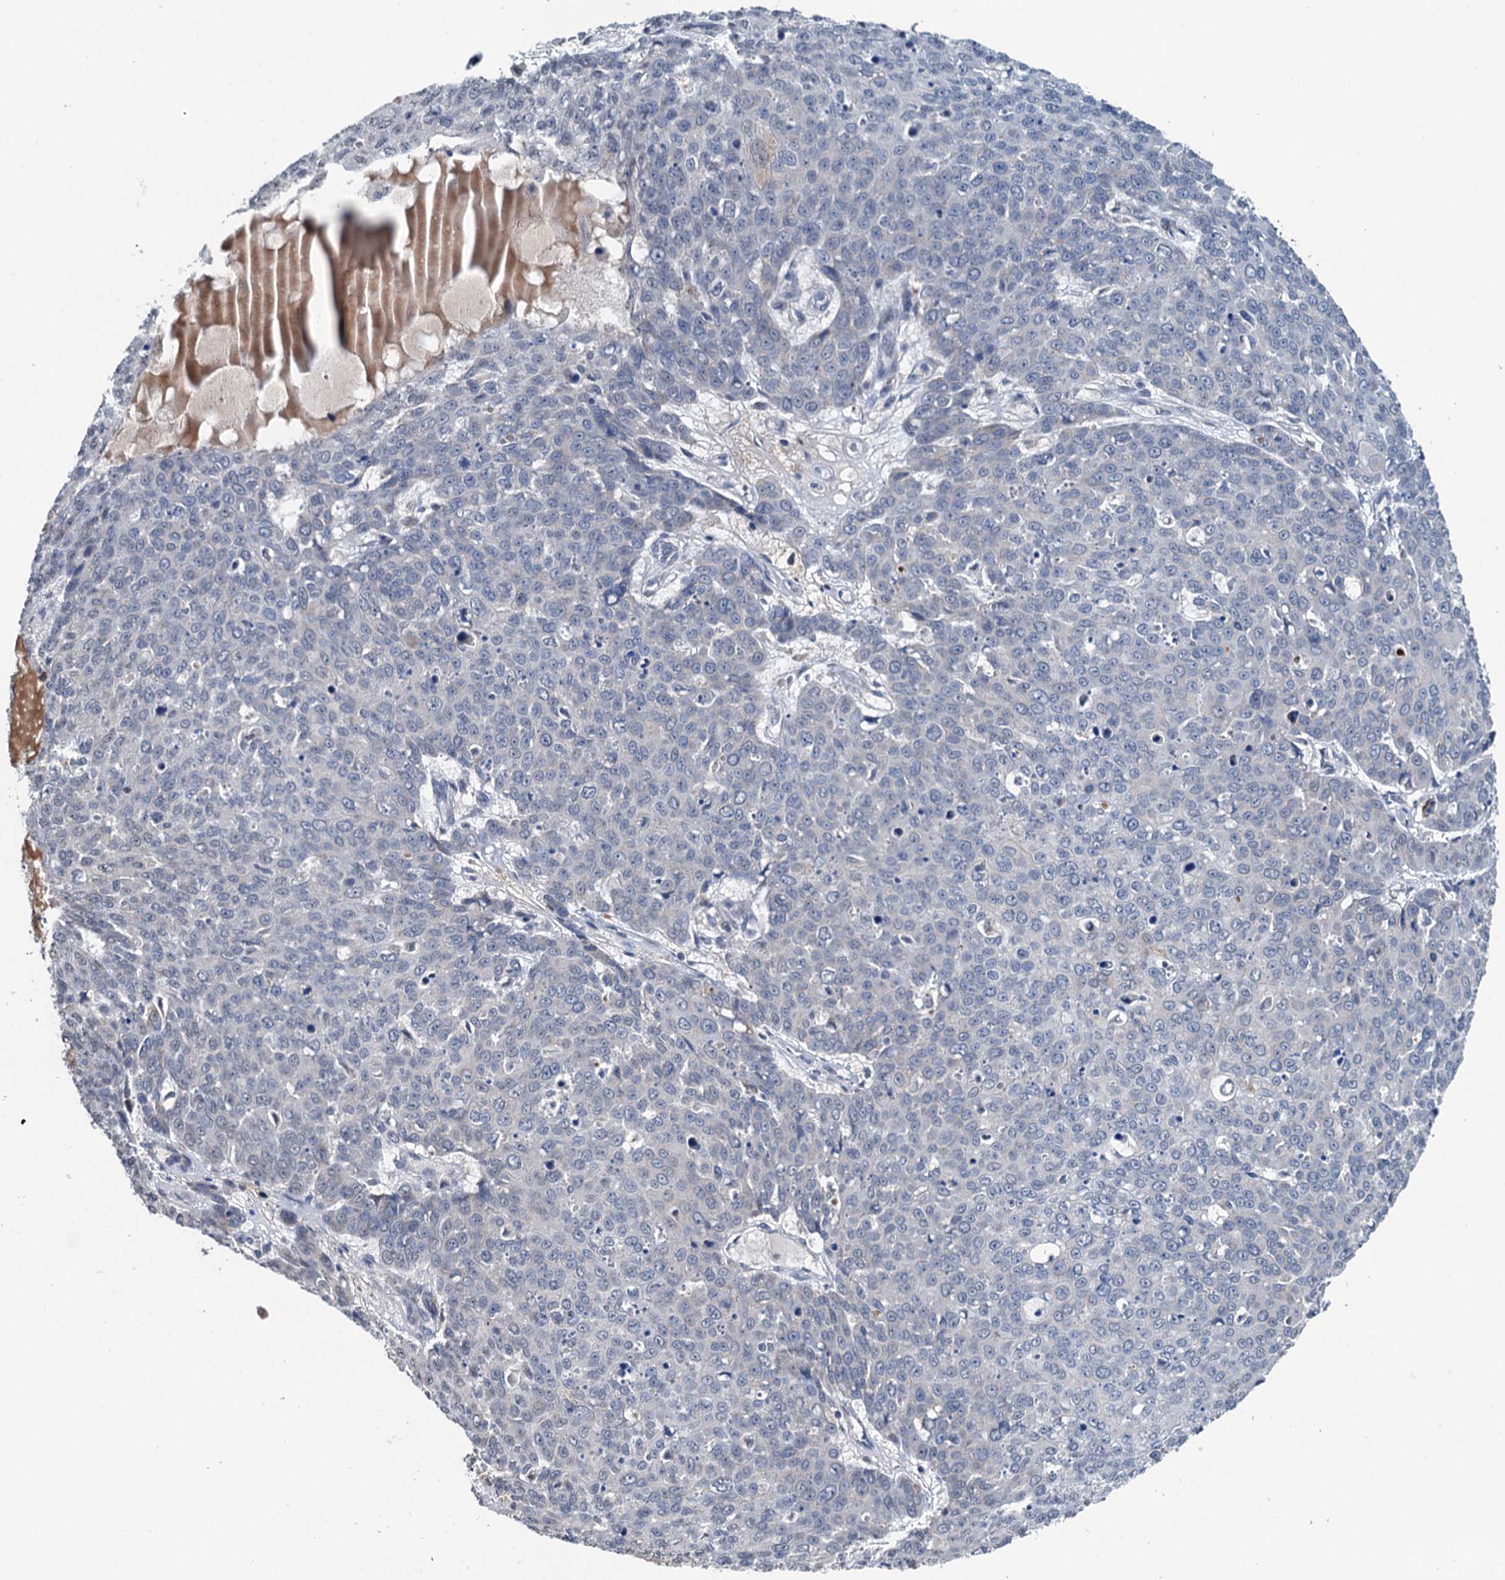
{"staining": {"intensity": "negative", "quantity": "none", "location": "none"}, "tissue": "skin cancer", "cell_type": "Tumor cells", "image_type": "cancer", "snomed": [{"axis": "morphology", "description": "Squamous cell carcinoma, NOS"}, {"axis": "topography", "description": "Skin"}], "caption": "IHC histopathology image of human skin cancer stained for a protein (brown), which reveals no positivity in tumor cells. The staining was performed using DAB (3,3'-diaminobenzidine) to visualize the protein expression in brown, while the nuclei were stained in blue with hematoxylin (Magnification: 20x).", "gene": "SHLD1", "patient": {"sex": "male", "age": 71}}